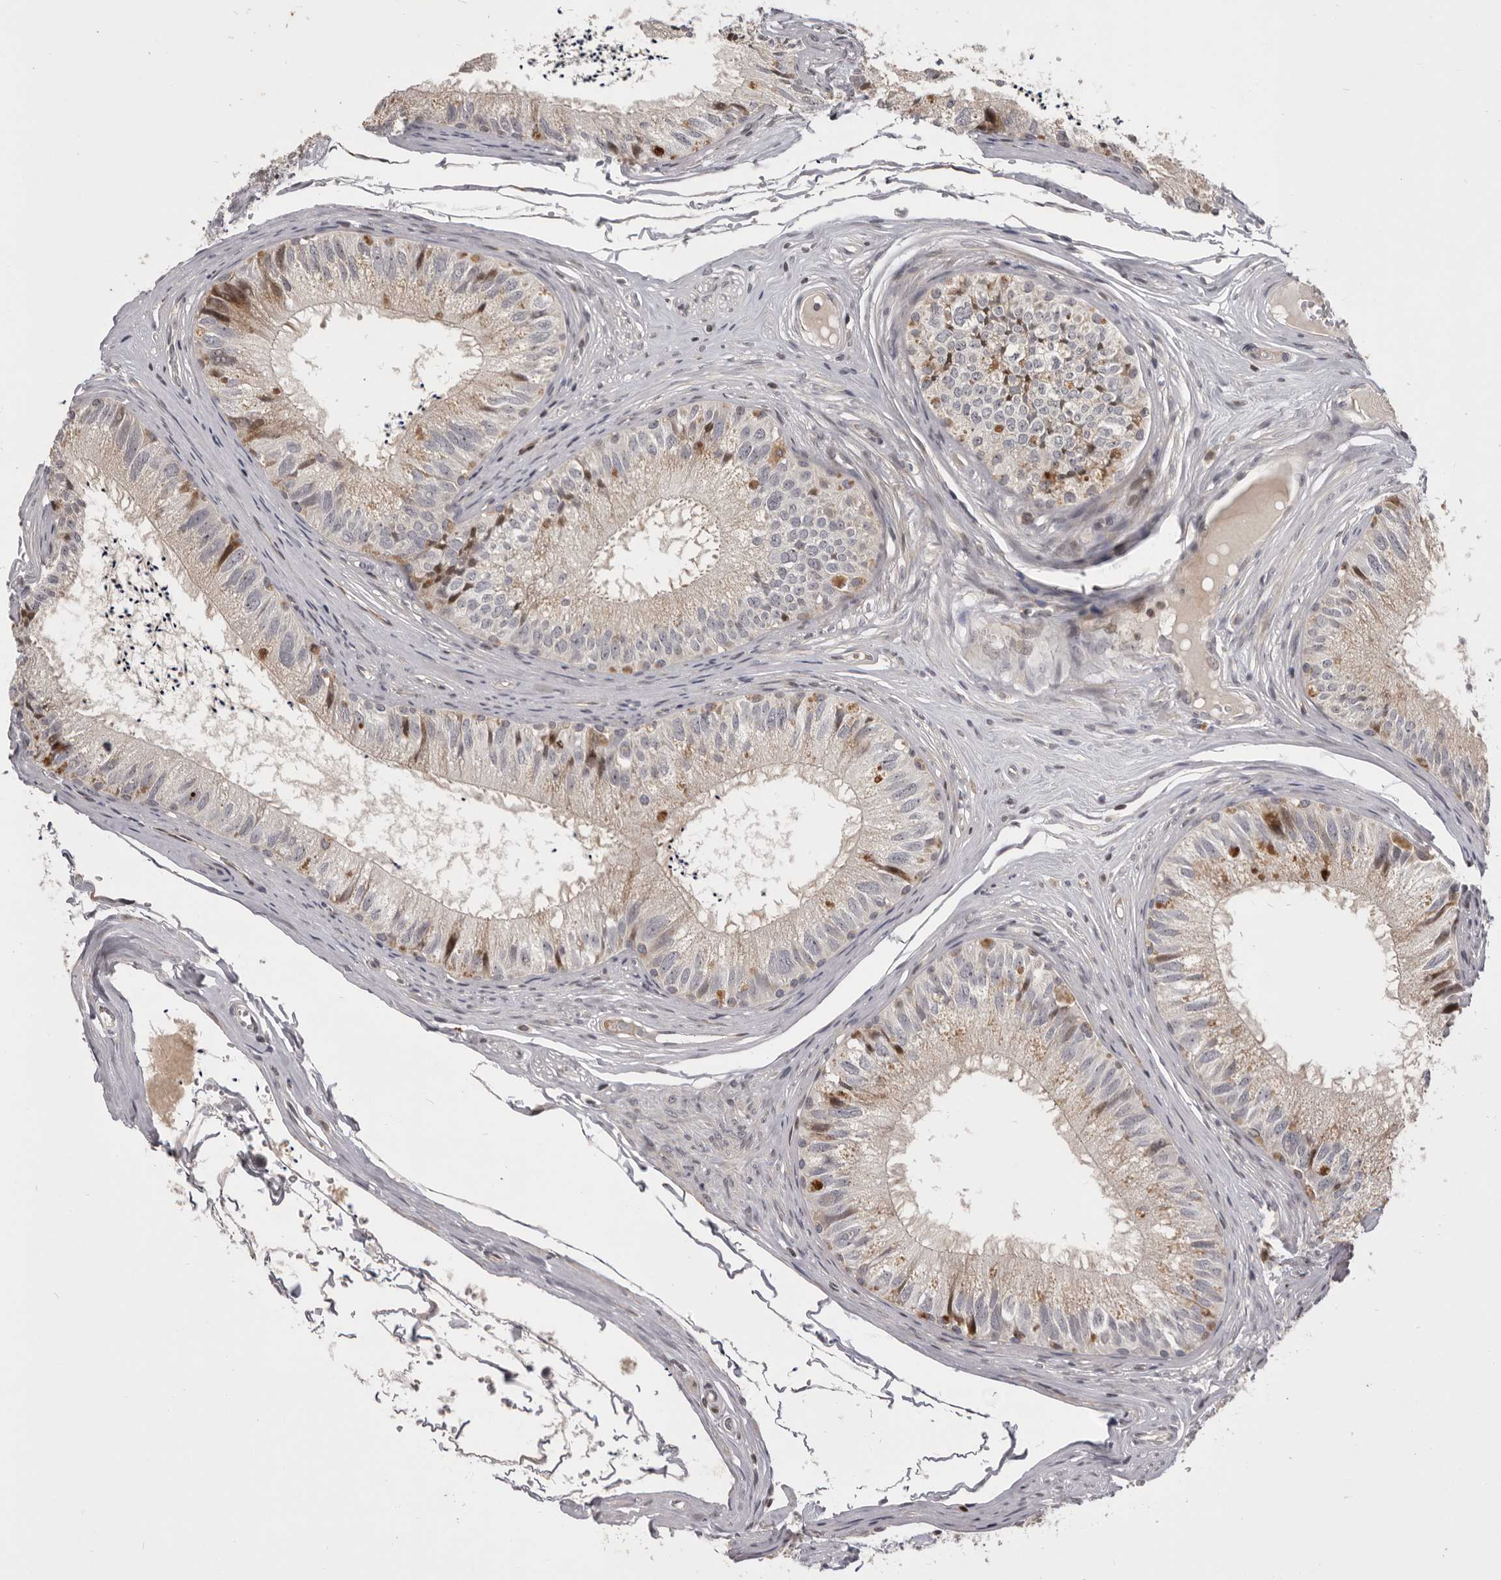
{"staining": {"intensity": "strong", "quantity": "<25%", "location": "cytoplasmic/membranous,nuclear"}, "tissue": "epididymis", "cell_type": "Glandular cells", "image_type": "normal", "snomed": [{"axis": "morphology", "description": "Normal tissue, NOS"}, {"axis": "topography", "description": "Epididymis"}], "caption": "The photomicrograph demonstrates staining of unremarkable epididymis, revealing strong cytoplasmic/membranous,nuclear protein staining (brown color) within glandular cells. The staining is performed using DAB (3,3'-diaminobenzidine) brown chromogen to label protein expression. The nuclei are counter-stained blue using hematoxylin.", "gene": "AZIN1", "patient": {"sex": "male", "age": 79}}